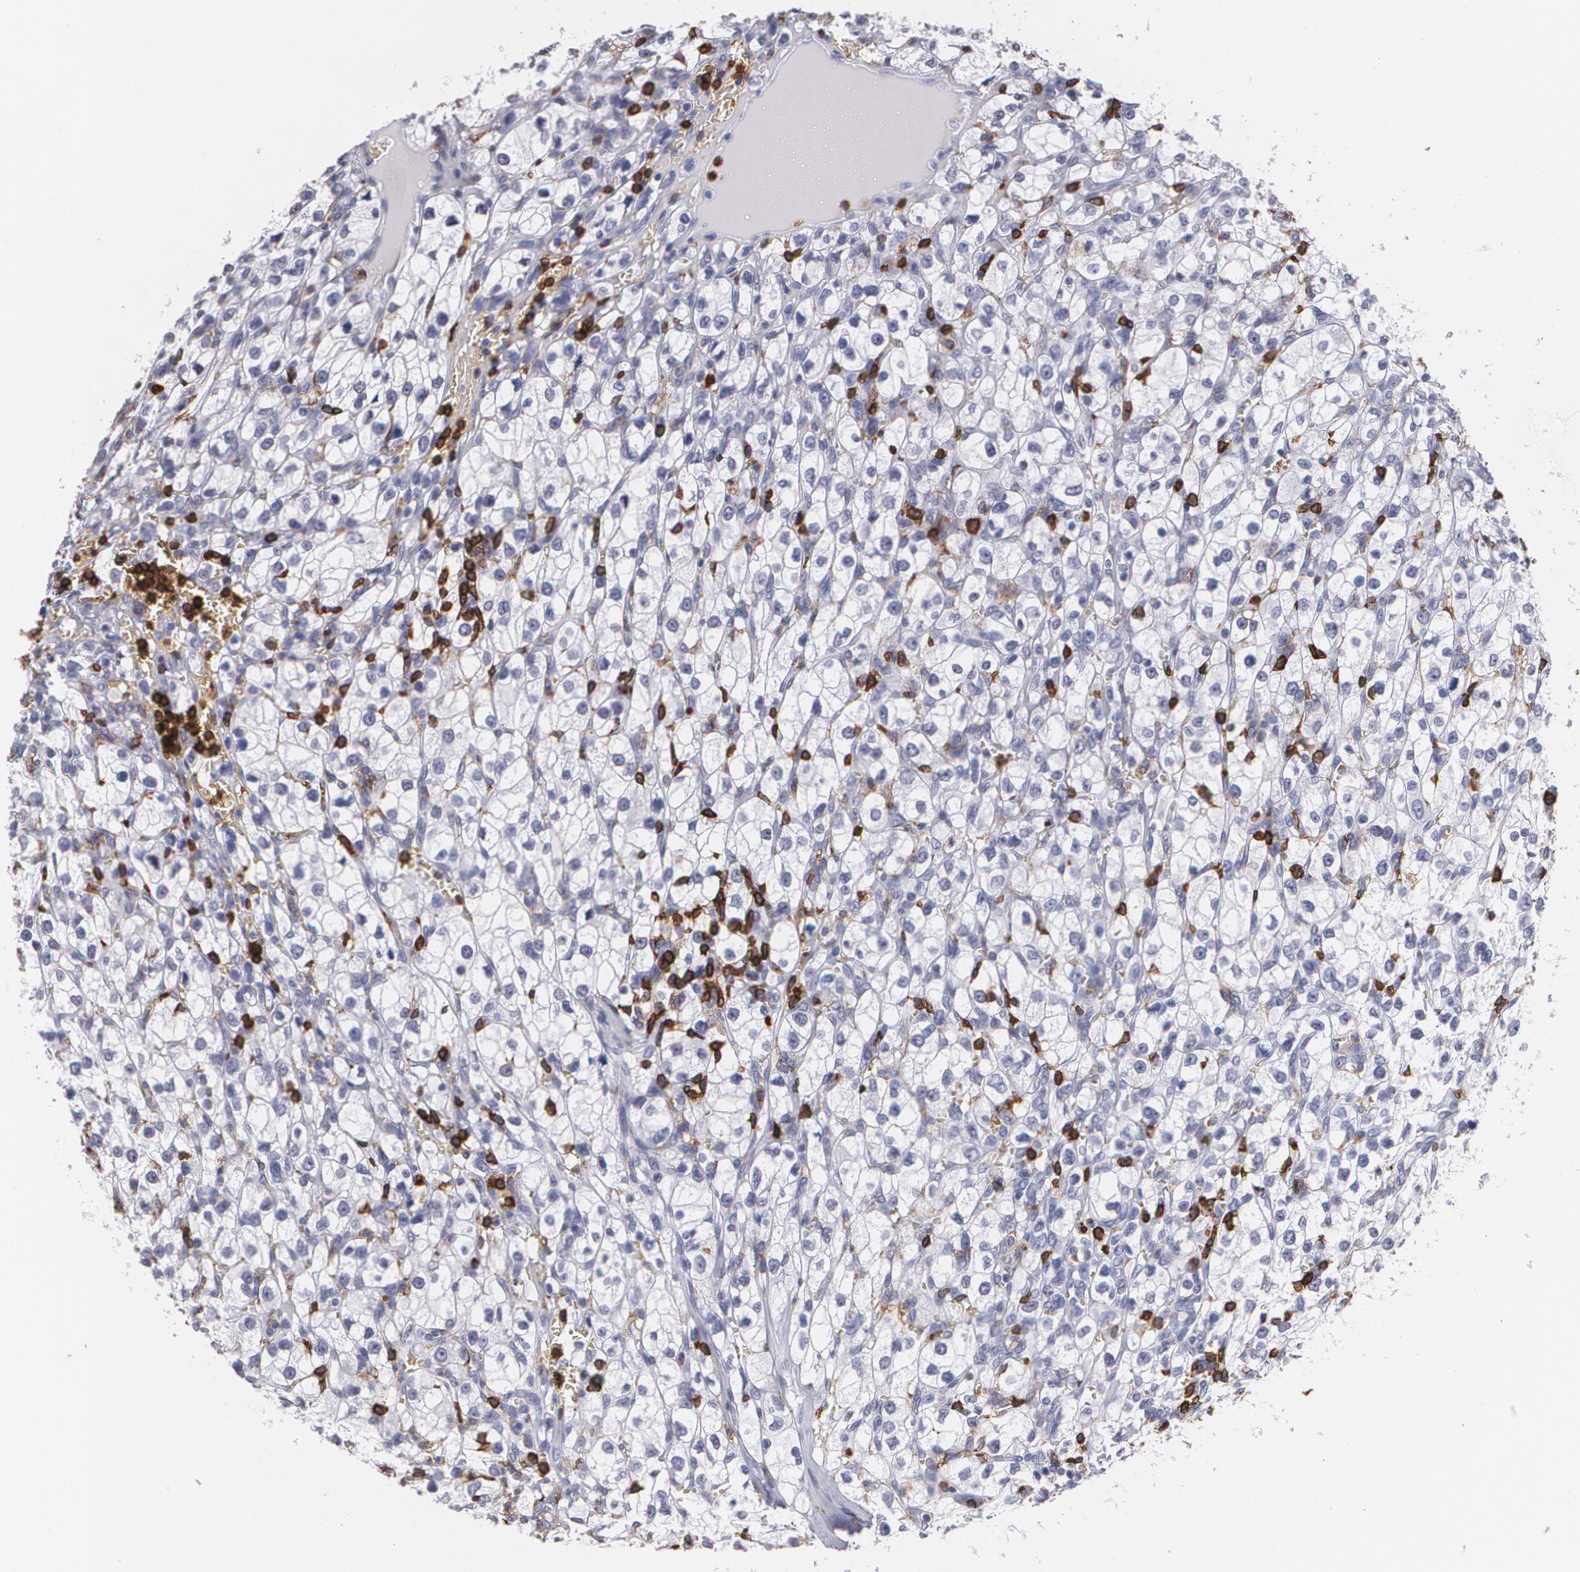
{"staining": {"intensity": "negative", "quantity": "none", "location": "none"}, "tissue": "renal cancer", "cell_type": "Tumor cells", "image_type": "cancer", "snomed": [{"axis": "morphology", "description": "Adenocarcinoma, NOS"}, {"axis": "topography", "description": "Kidney"}], "caption": "DAB (3,3'-diaminobenzidine) immunohistochemical staining of human adenocarcinoma (renal) shows no significant expression in tumor cells.", "gene": "PTPRC", "patient": {"sex": "female", "age": 62}}